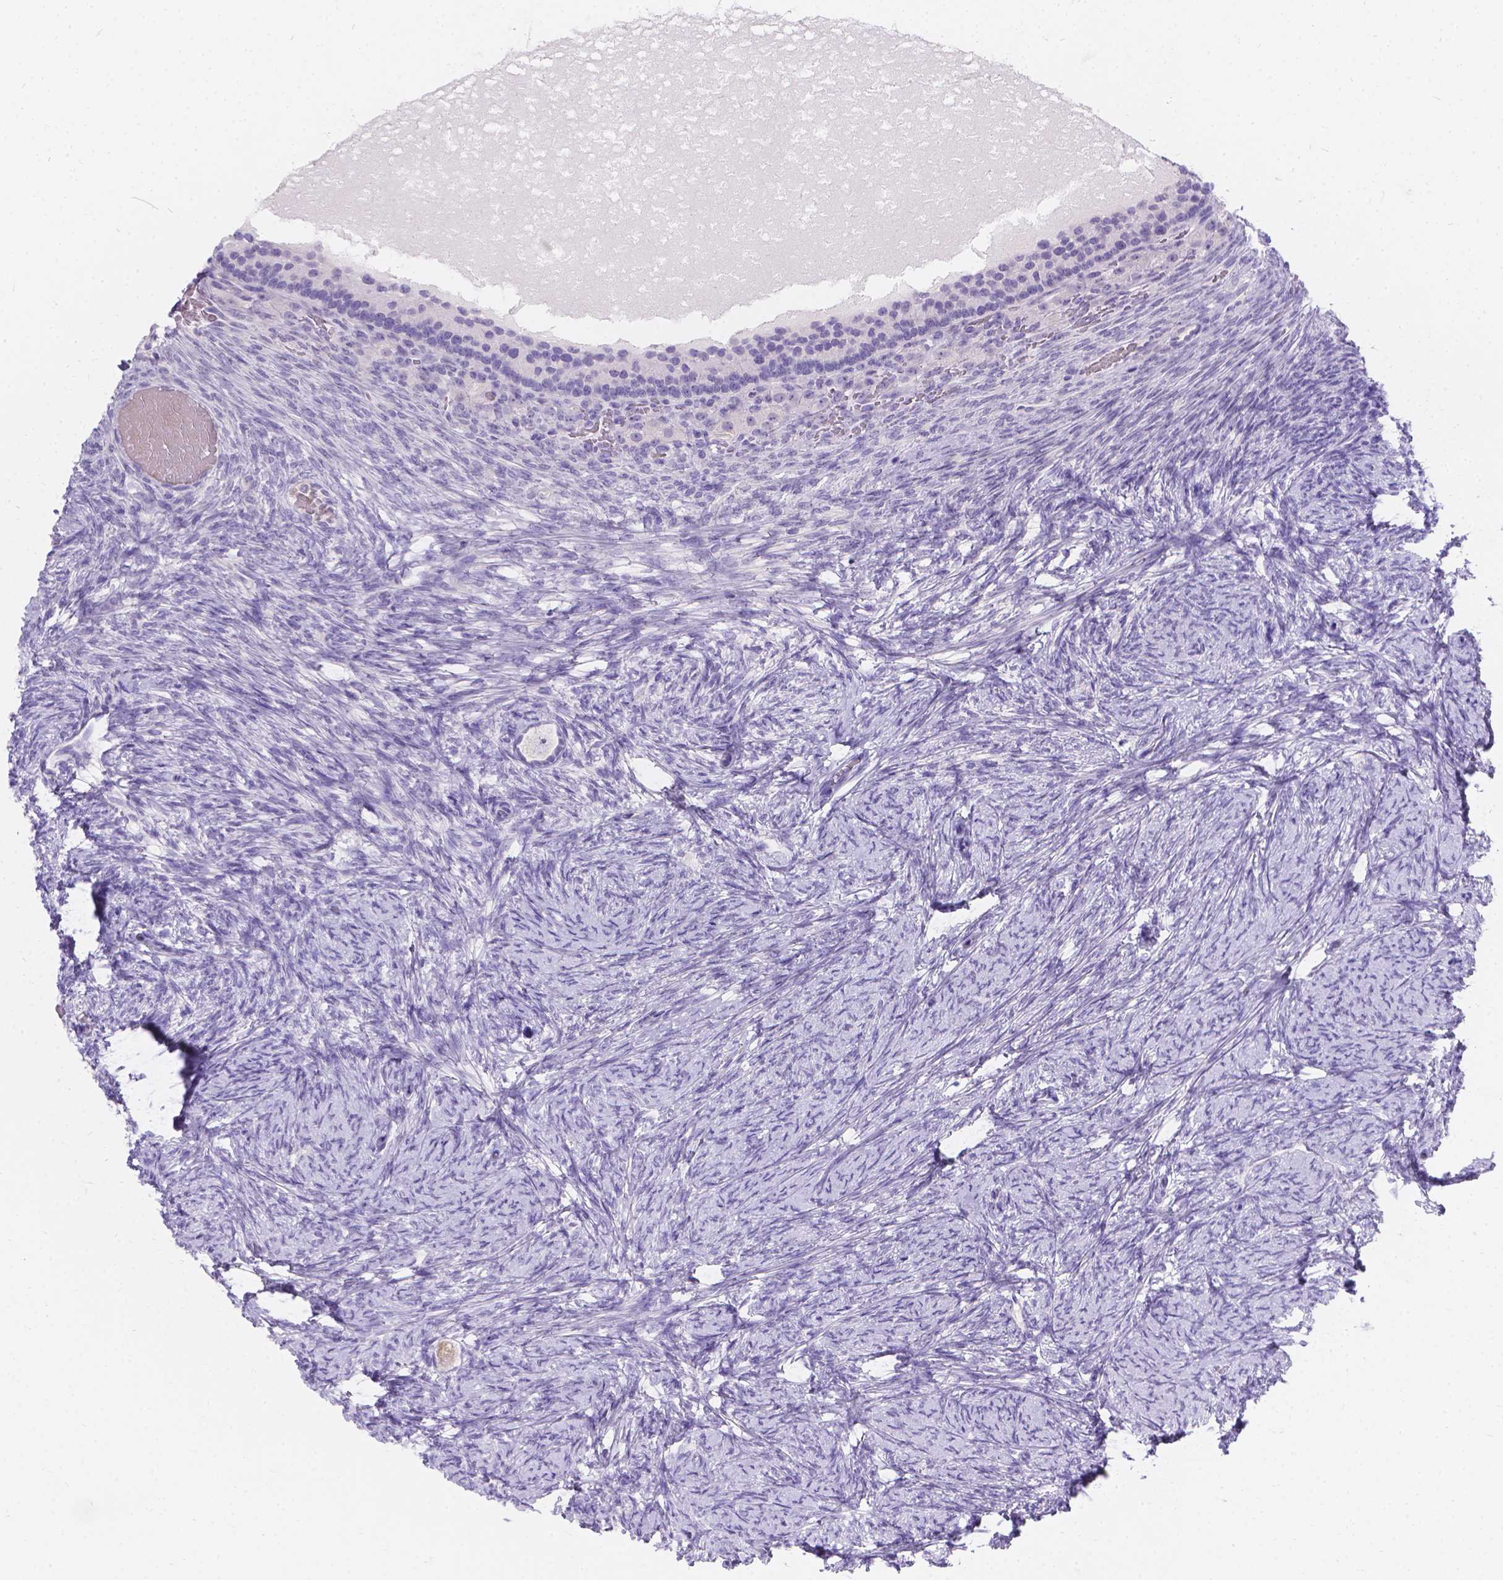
{"staining": {"intensity": "negative", "quantity": "none", "location": "none"}, "tissue": "ovary", "cell_type": "Follicle cells", "image_type": "normal", "snomed": [{"axis": "morphology", "description": "Normal tissue, NOS"}, {"axis": "topography", "description": "Ovary"}], "caption": "A high-resolution photomicrograph shows IHC staining of unremarkable ovary, which demonstrates no significant staining in follicle cells. The staining was performed using DAB (3,3'-diaminobenzidine) to visualize the protein expression in brown, while the nuclei were stained in blue with hematoxylin (Magnification: 20x).", "gene": "GNRHR", "patient": {"sex": "female", "age": 34}}